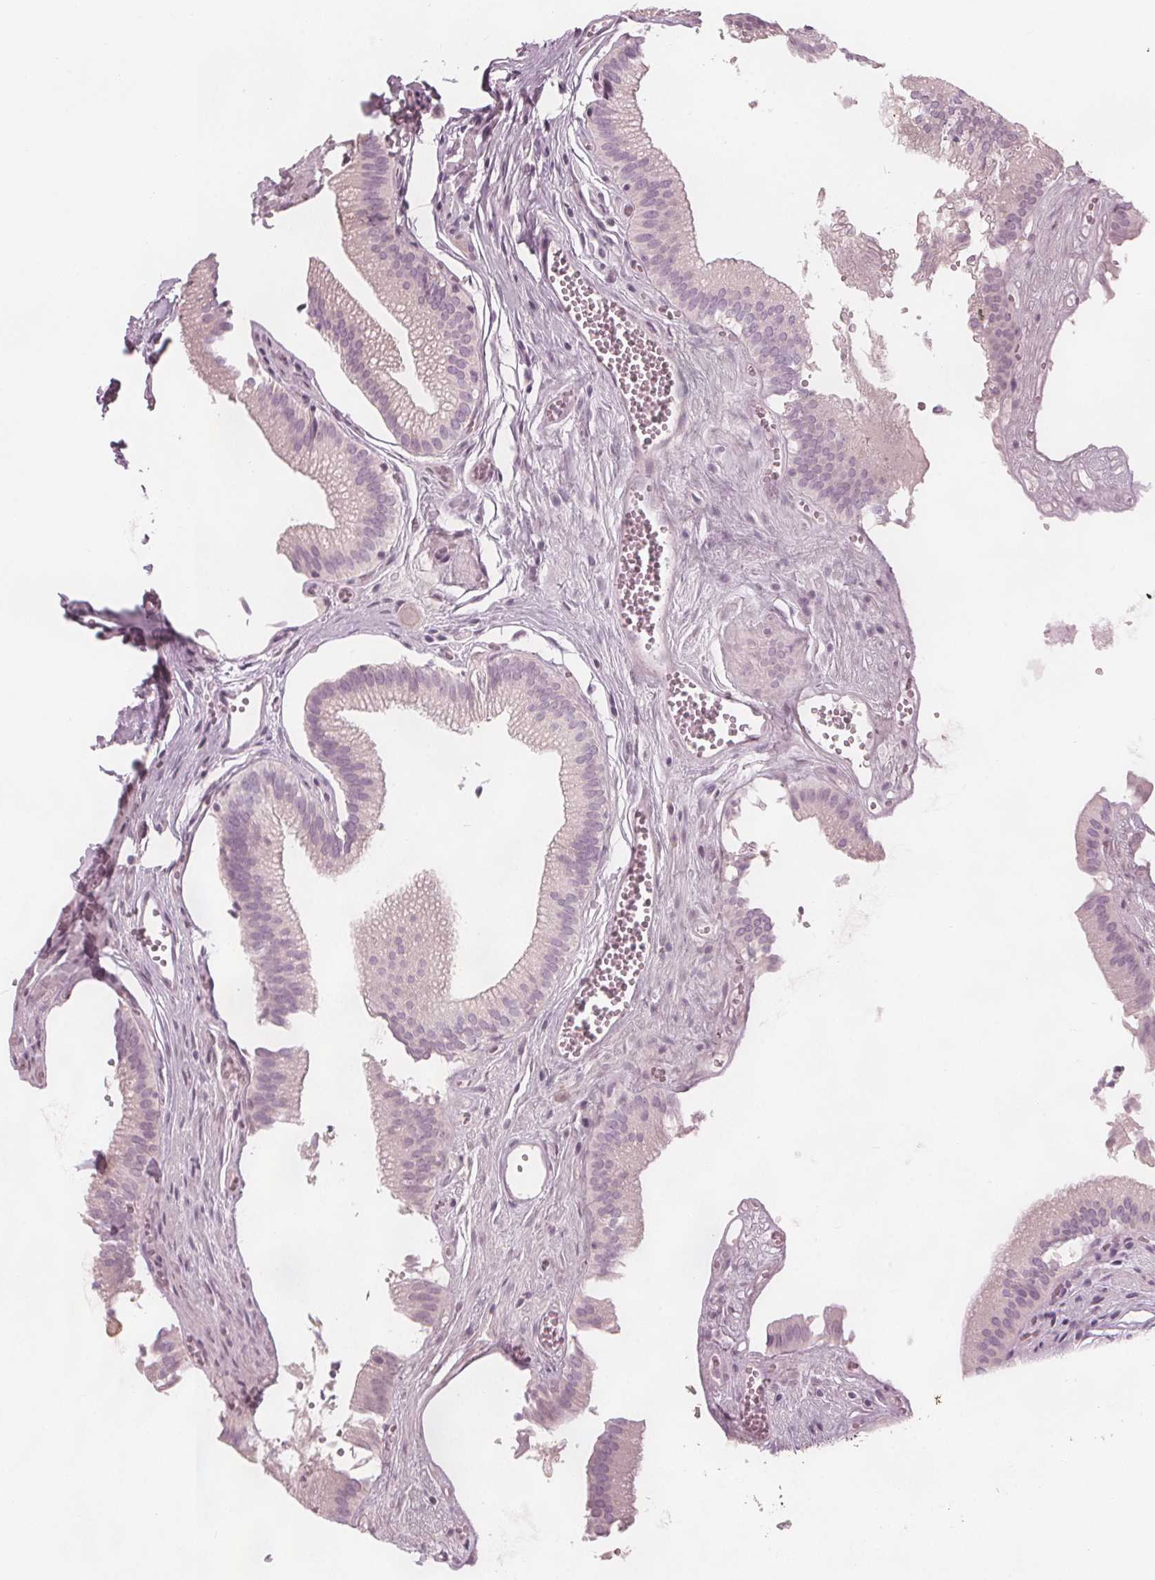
{"staining": {"intensity": "negative", "quantity": "none", "location": "none"}, "tissue": "gallbladder", "cell_type": "Glandular cells", "image_type": "normal", "snomed": [{"axis": "morphology", "description": "Normal tissue, NOS"}, {"axis": "topography", "description": "Gallbladder"}, {"axis": "topography", "description": "Peripheral nerve tissue"}], "caption": "Micrograph shows no protein expression in glandular cells of normal gallbladder. Brightfield microscopy of immunohistochemistry (IHC) stained with DAB (3,3'-diaminobenzidine) (brown) and hematoxylin (blue), captured at high magnification.", "gene": "BRSK1", "patient": {"sex": "male", "age": 17}}